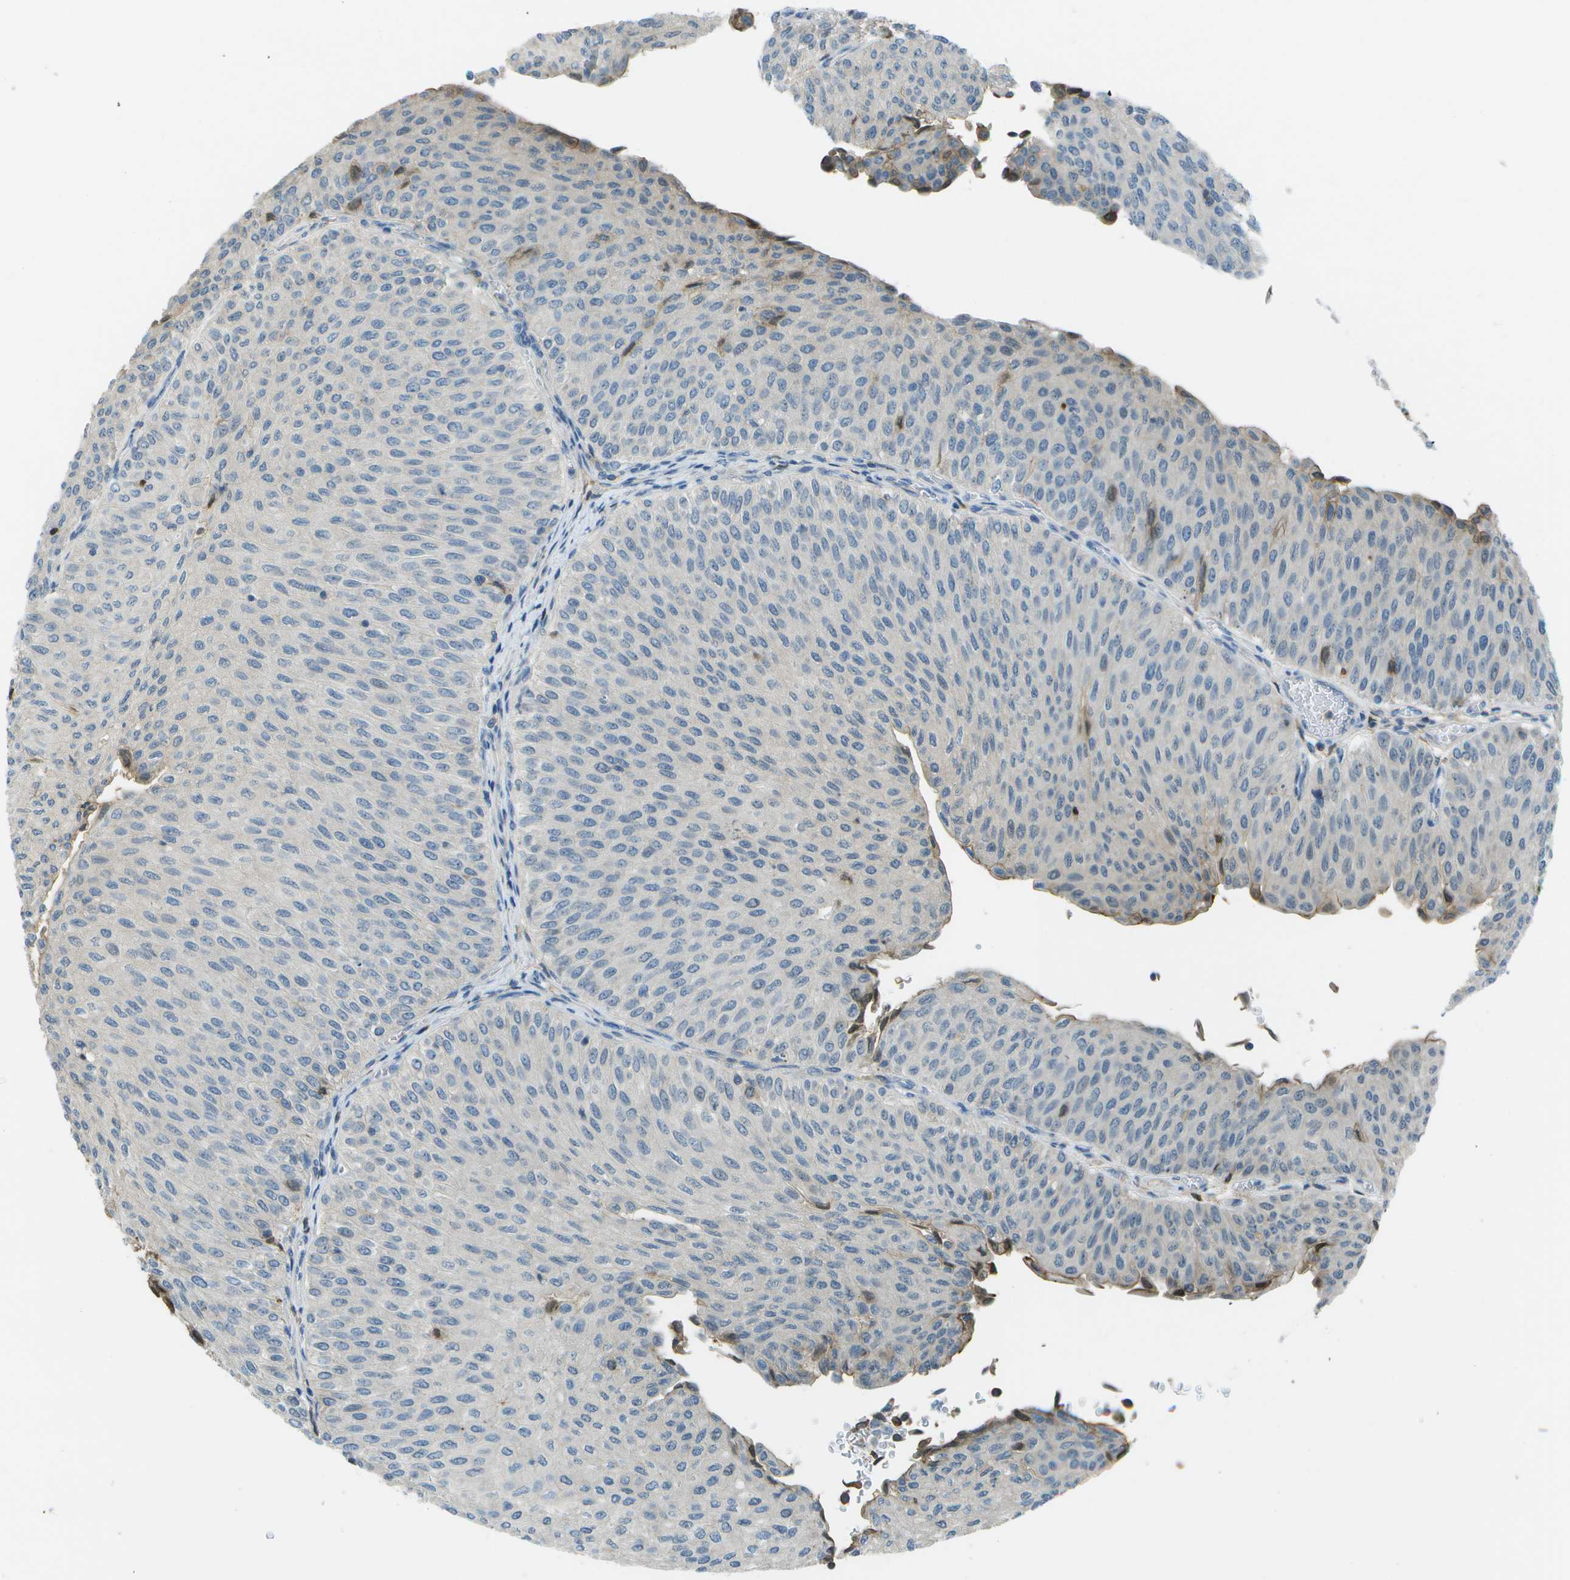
{"staining": {"intensity": "moderate", "quantity": "<25%", "location": "cytoplasmic/membranous"}, "tissue": "urothelial cancer", "cell_type": "Tumor cells", "image_type": "cancer", "snomed": [{"axis": "morphology", "description": "Urothelial carcinoma, Low grade"}, {"axis": "topography", "description": "Urinary bladder"}], "caption": "Immunohistochemical staining of human urothelial cancer exhibits moderate cytoplasmic/membranous protein expression in about <25% of tumor cells.", "gene": "LRRC66", "patient": {"sex": "male", "age": 78}}